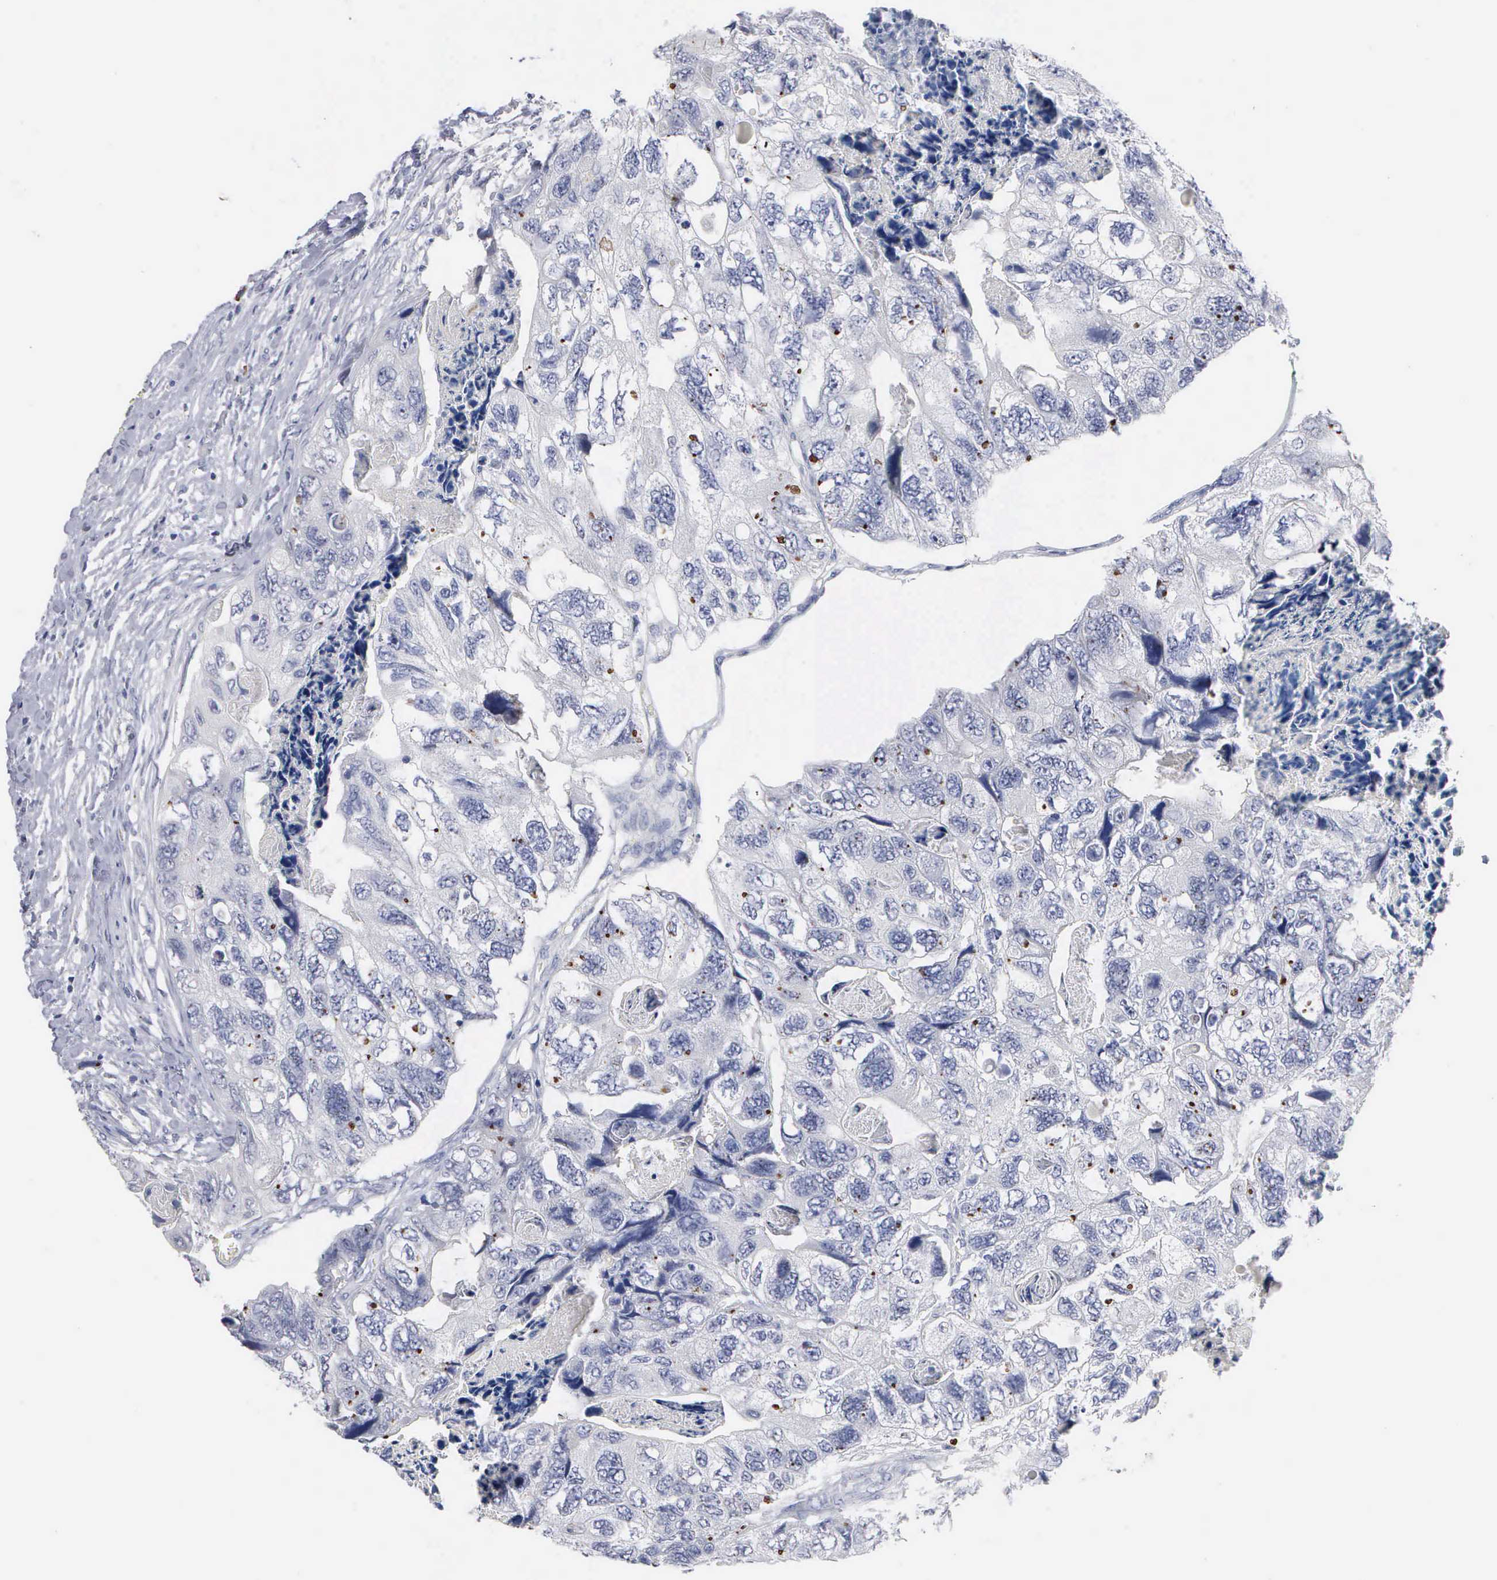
{"staining": {"intensity": "negative", "quantity": "none", "location": "none"}, "tissue": "colorectal cancer", "cell_type": "Tumor cells", "image_type": "cancer", "snomed": [{"axis": "morphology", "description": "Adenocarcinoma, NOS"}, {"axis": "topography", "description": "Rectum"}], "caption": "Photomicrograph shows no protein staining in tumor cells of colorectal cancer tissue. Nuclei are stained in blue.", "gene": "ASPHD2", "patient": {"sex": "female", "age": 82}}